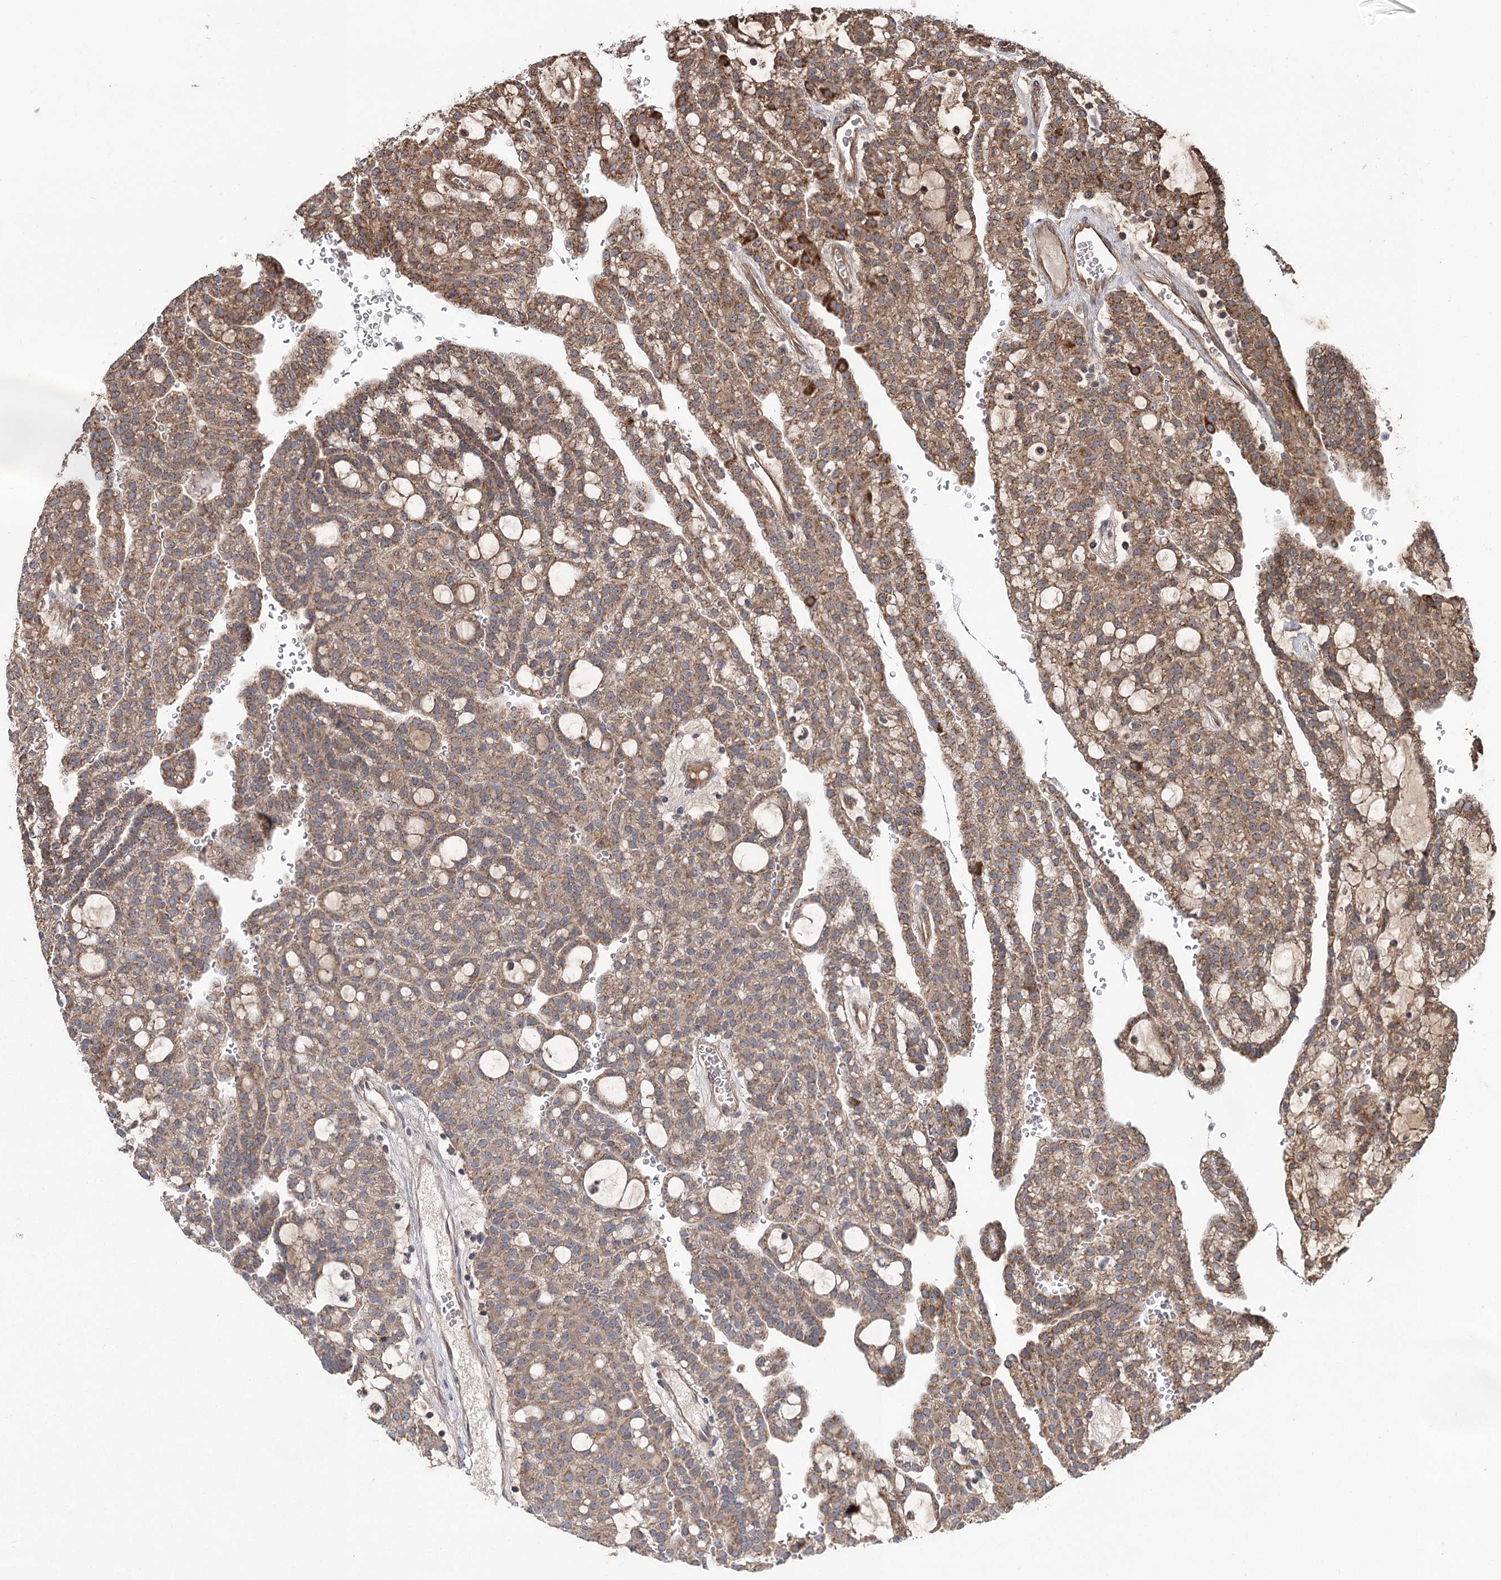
{"staining": {"intensity": "moderate", "quantity": ">75%", "location": "cytoplasmic/membranous"}, "tissue": "renal cancer", "cell_type": "Tumor cells", "image_type": "cancer", "snomed": [{"axis": "morphology", "description": "Adenocarcinoma, NOS"}, {"axis": "topography", "description": "Kidney"}], "caption": "Immunohistochemical staining of human renal cancer (adenocarcinoma) demonstrates moderate cytoplasmic/membranous protein expression in approximately >75% of tumor cells.", "gene": "RWDD4", "patient": {"sex": "male", "age": 63}}